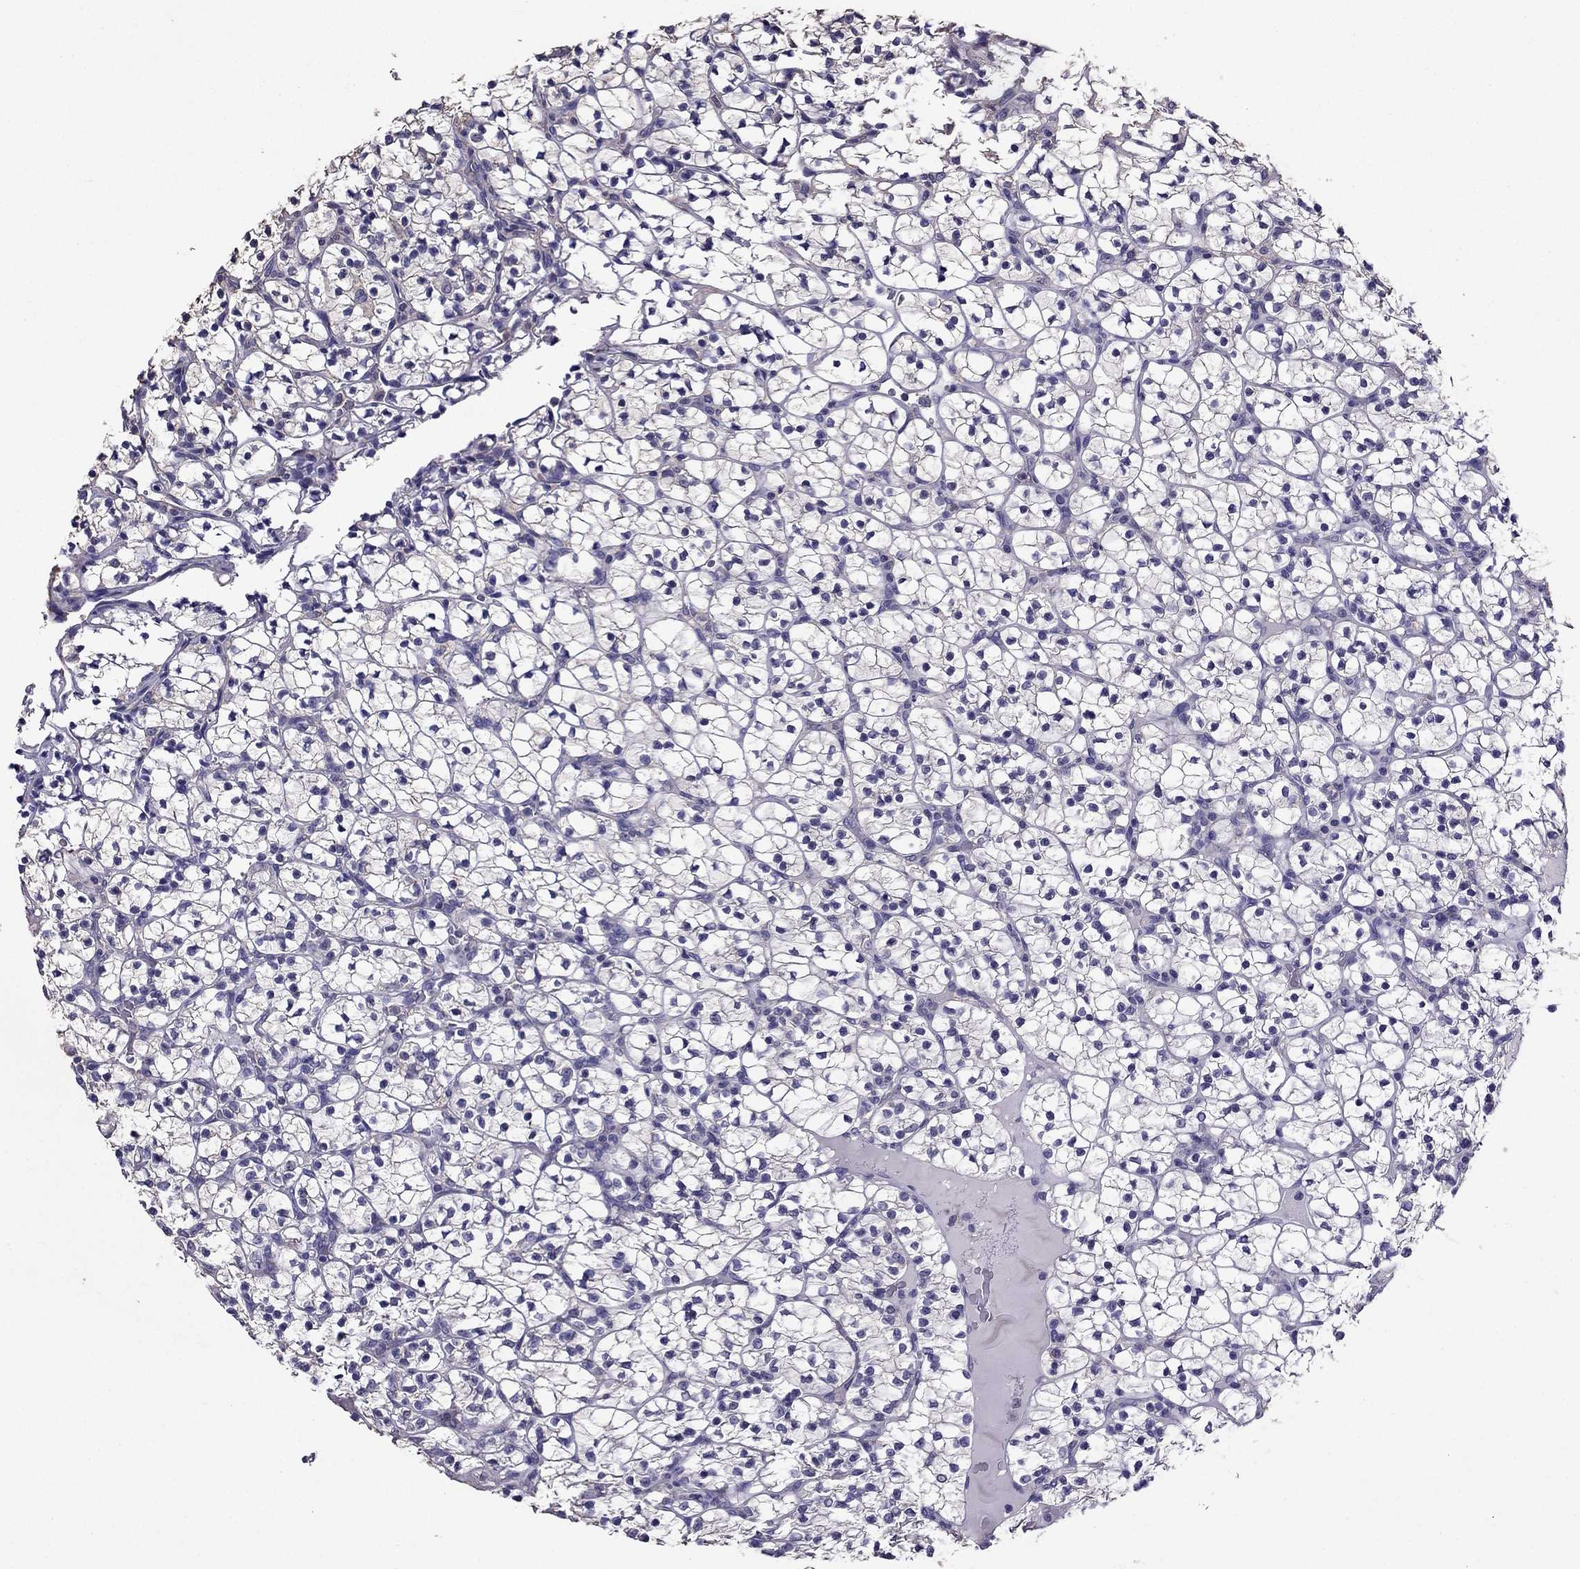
{"staining": {"intensity": "negative", "quantity": "none", "location": "none"}, "tissue": "renal cancer", "cell_type": "Tumor cells", "image_type": "cancer", "snomed": [{"axis": "morphology", "description": "Adenocarcinoma, NOS"}, {"axis": "topography", "description": "Kidney"}], "caption": "Immunohistochemistry photomicrograph of neoplastic tissue: renal cancer (adenocarcinoma) stained with DAB exhibits no significant protein expression in tumor cells.", "gene": "NKX3-1", "patient": {"sex": "female", "age": 89}}